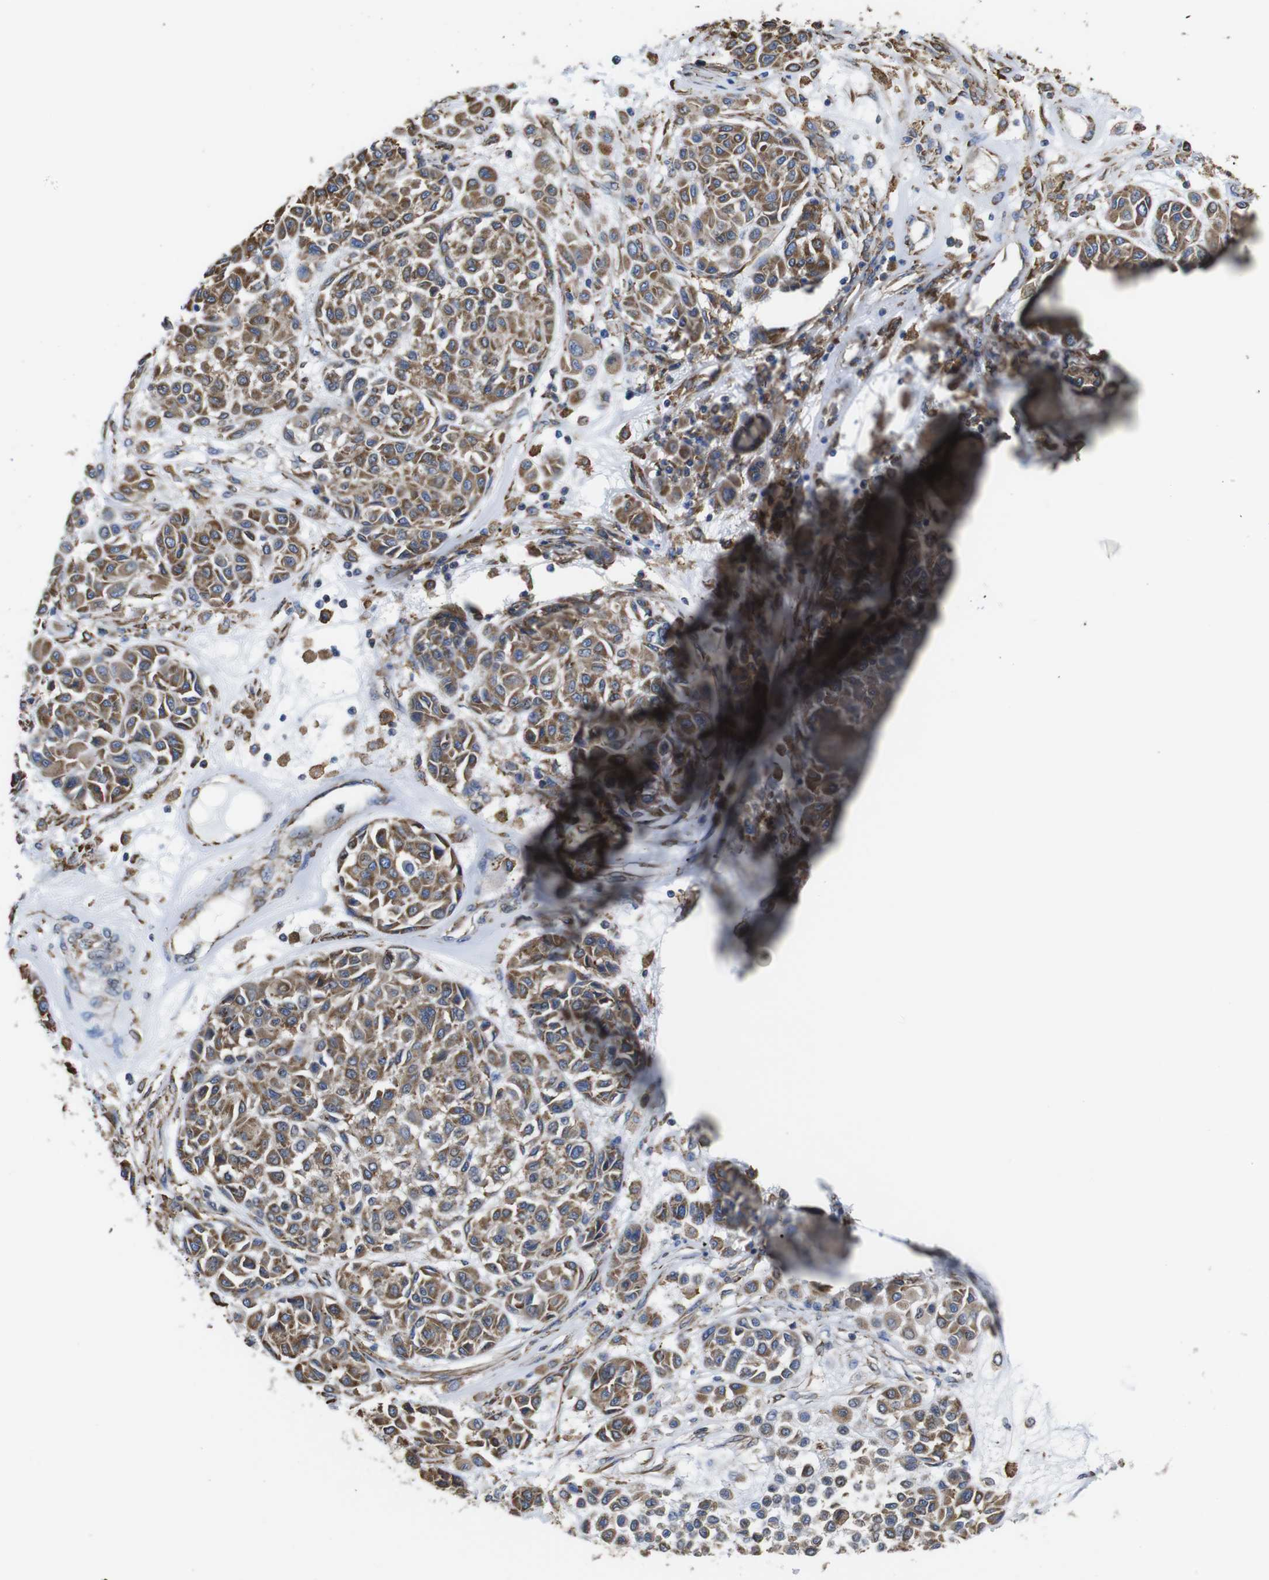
{"staining": {"intensity": "moderate", "quantity": ">75%", "location": "cytoplasmic/membranous"}, "tissue": "melanoma", "cell_type": "Tumor cells", "image_type": "cancer", "snomed": [{"axis": "morphology", "description": "Malignant melanoma, Metastatic site"}, {"axis": "topography", "description": "Soft tissue"}], "caption": "Malignant melanoma (metastatic site) stained with DAB (3,3'-diaminobenzidine) immunohistochemistry demonstrates medium levels of moderate cytoplasmic/membranous positivity in about >75% of tumor cells.", "gene": "PPIB", "patient": {"sex": "male", "age": 41}}